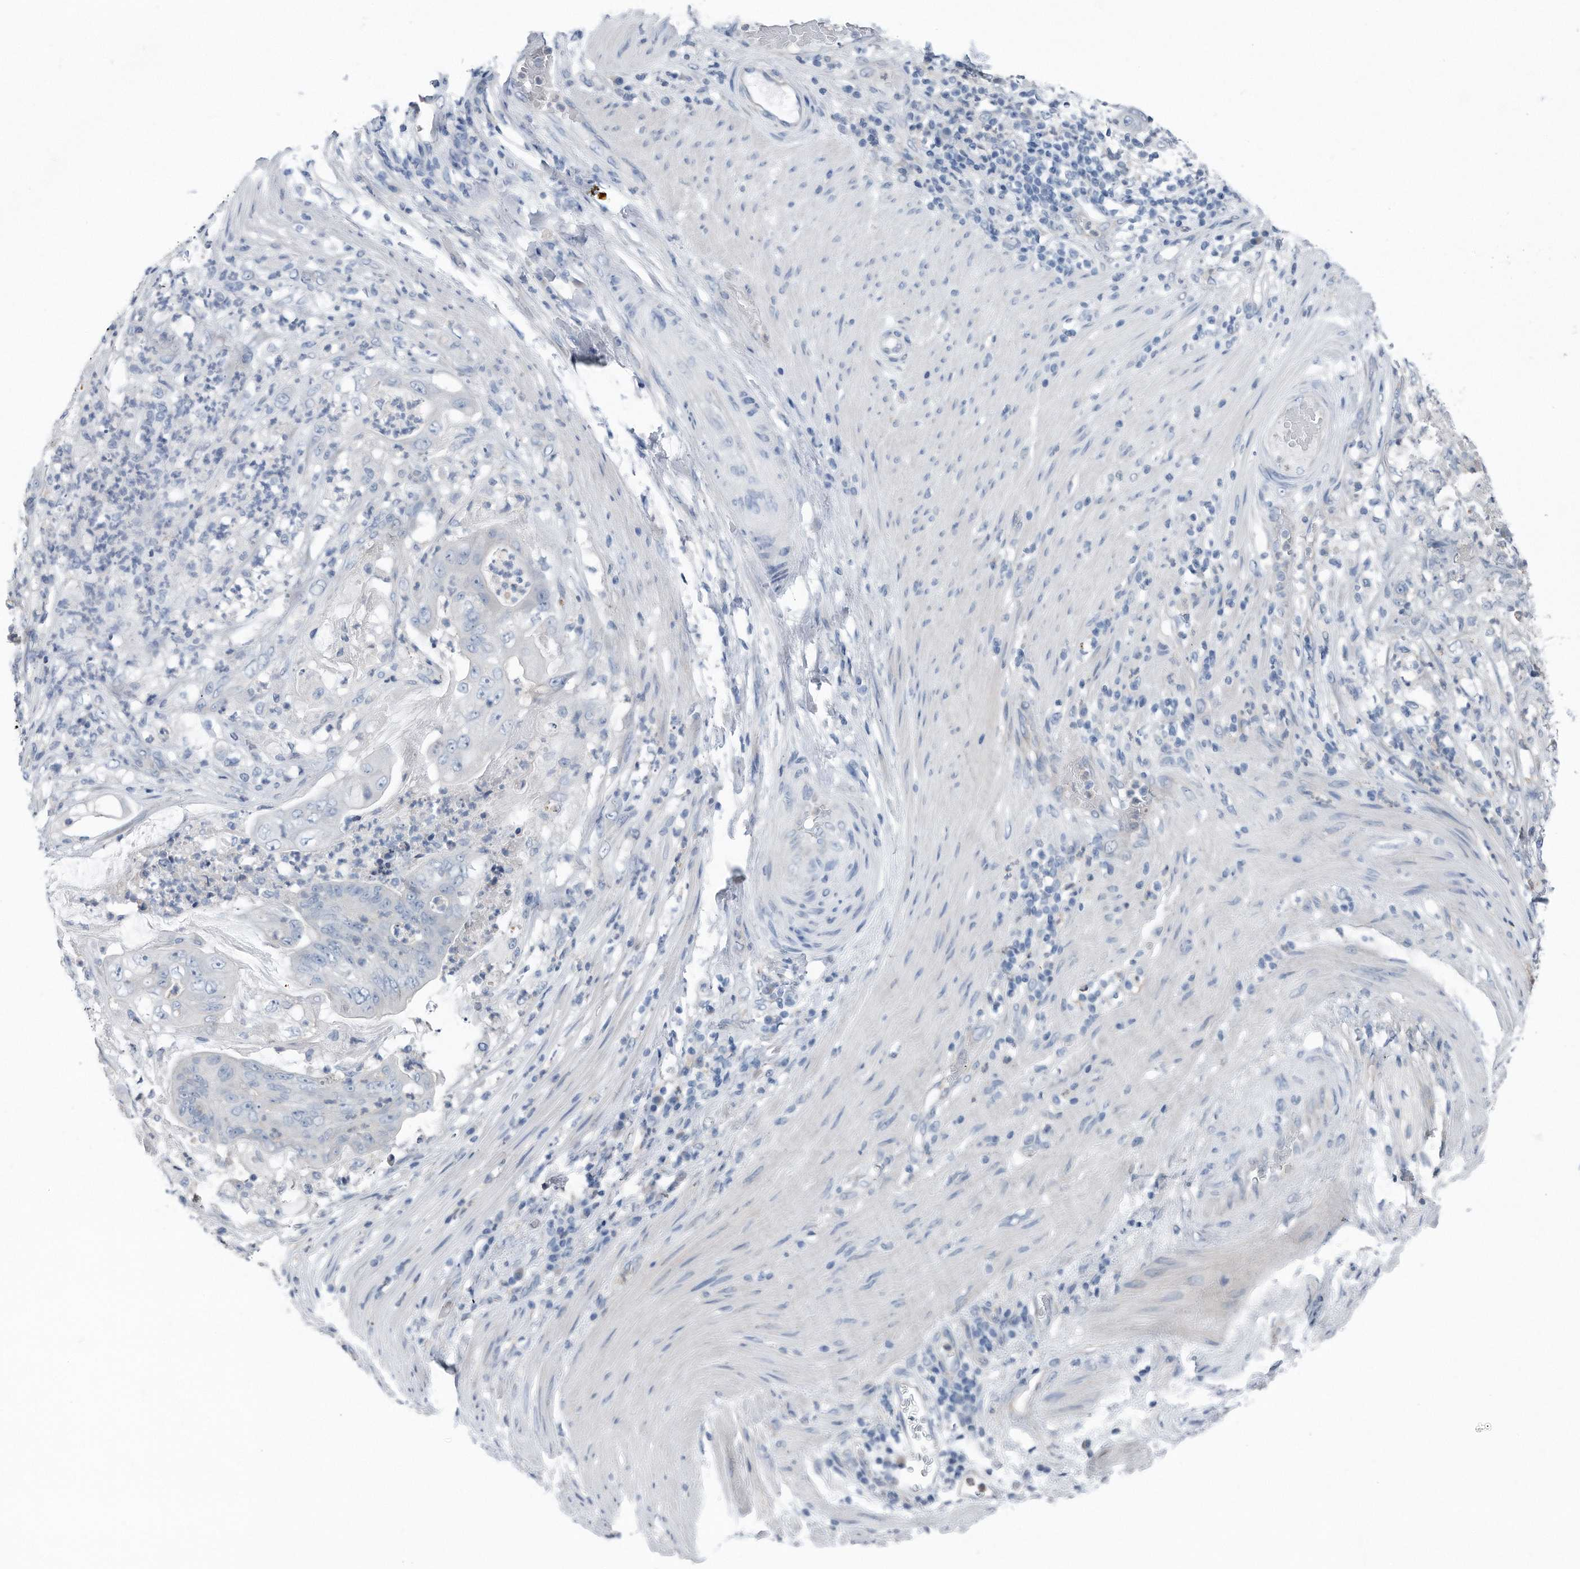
{"staining": {"intensity": "negative", "quantity": "none", "location": "none"}, "tissue": "stomach cancer", "cell_type": "Tumor cells", "image_type": "cancer", "snomed": [{"axis": "morphology", "description": "Adenocarcinoma, NOS"}, {"axis": "topography", "description": "Stomach"}], "caption": "The immunohistochemistry (IHC) image has no significant staining in tumor cells of stomach adenocarcinoma tissue.", "gene": "YRDC", "patient": {"sex": "female", "age": 73}}